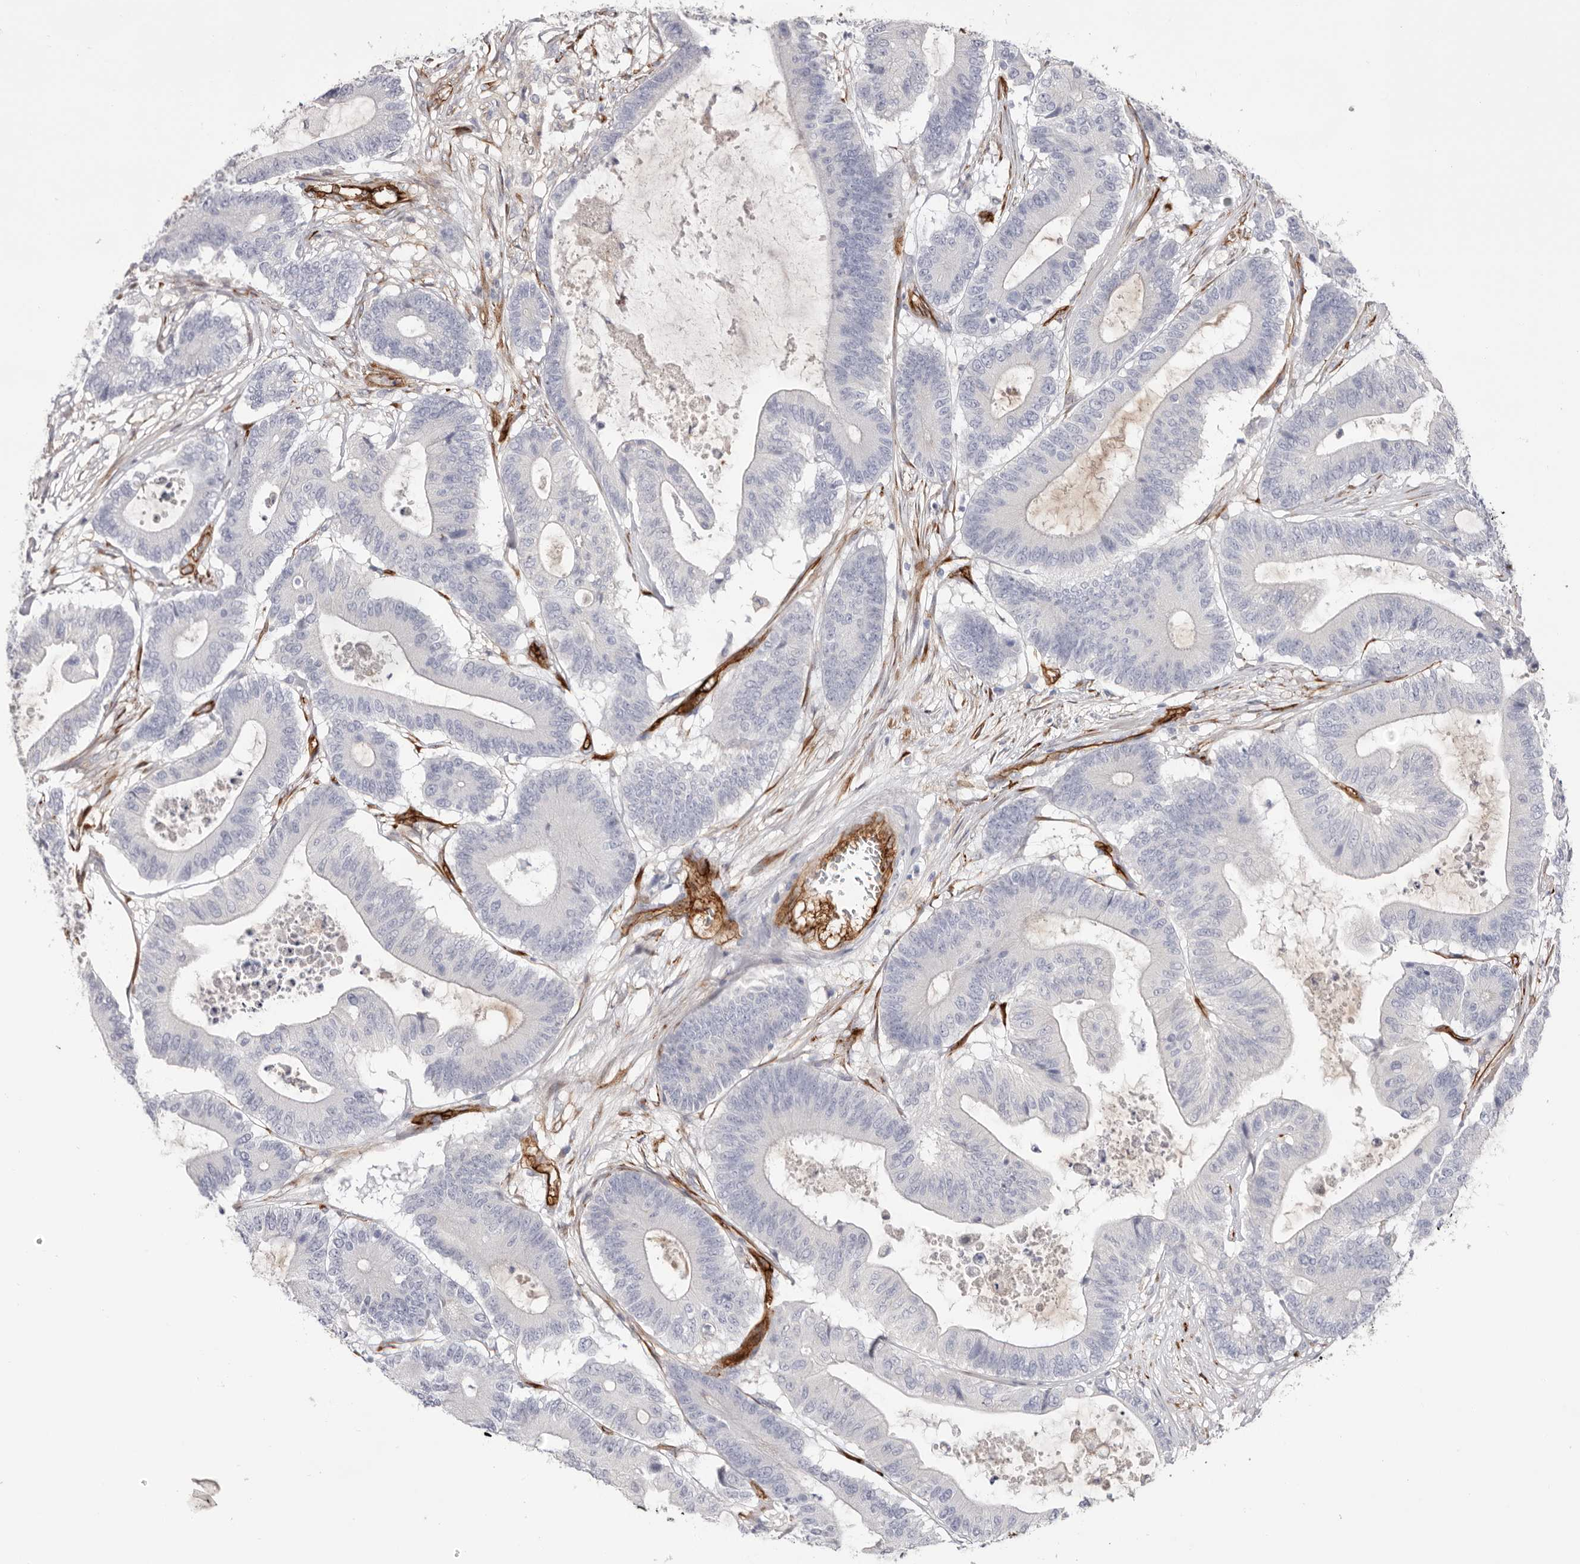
{"staining": {"intensity": "negative", "quantity": "none", "location": "none"}, "tissue": "colorectal cancer", "cell_type": "Tumor cells", "image_type": "cancer", "snomed": [{"axis": "morphology", "description": "Adenocarcinoma, NOS"}, {"axis": "topography", "description": "Colon"}], "caption": "An image of colorectal adenocarcinoma stained for a protein displays no brown staining in tumor cells.", "gene": "LRRC66", "patient": {"sex": "female", "age": 84}}